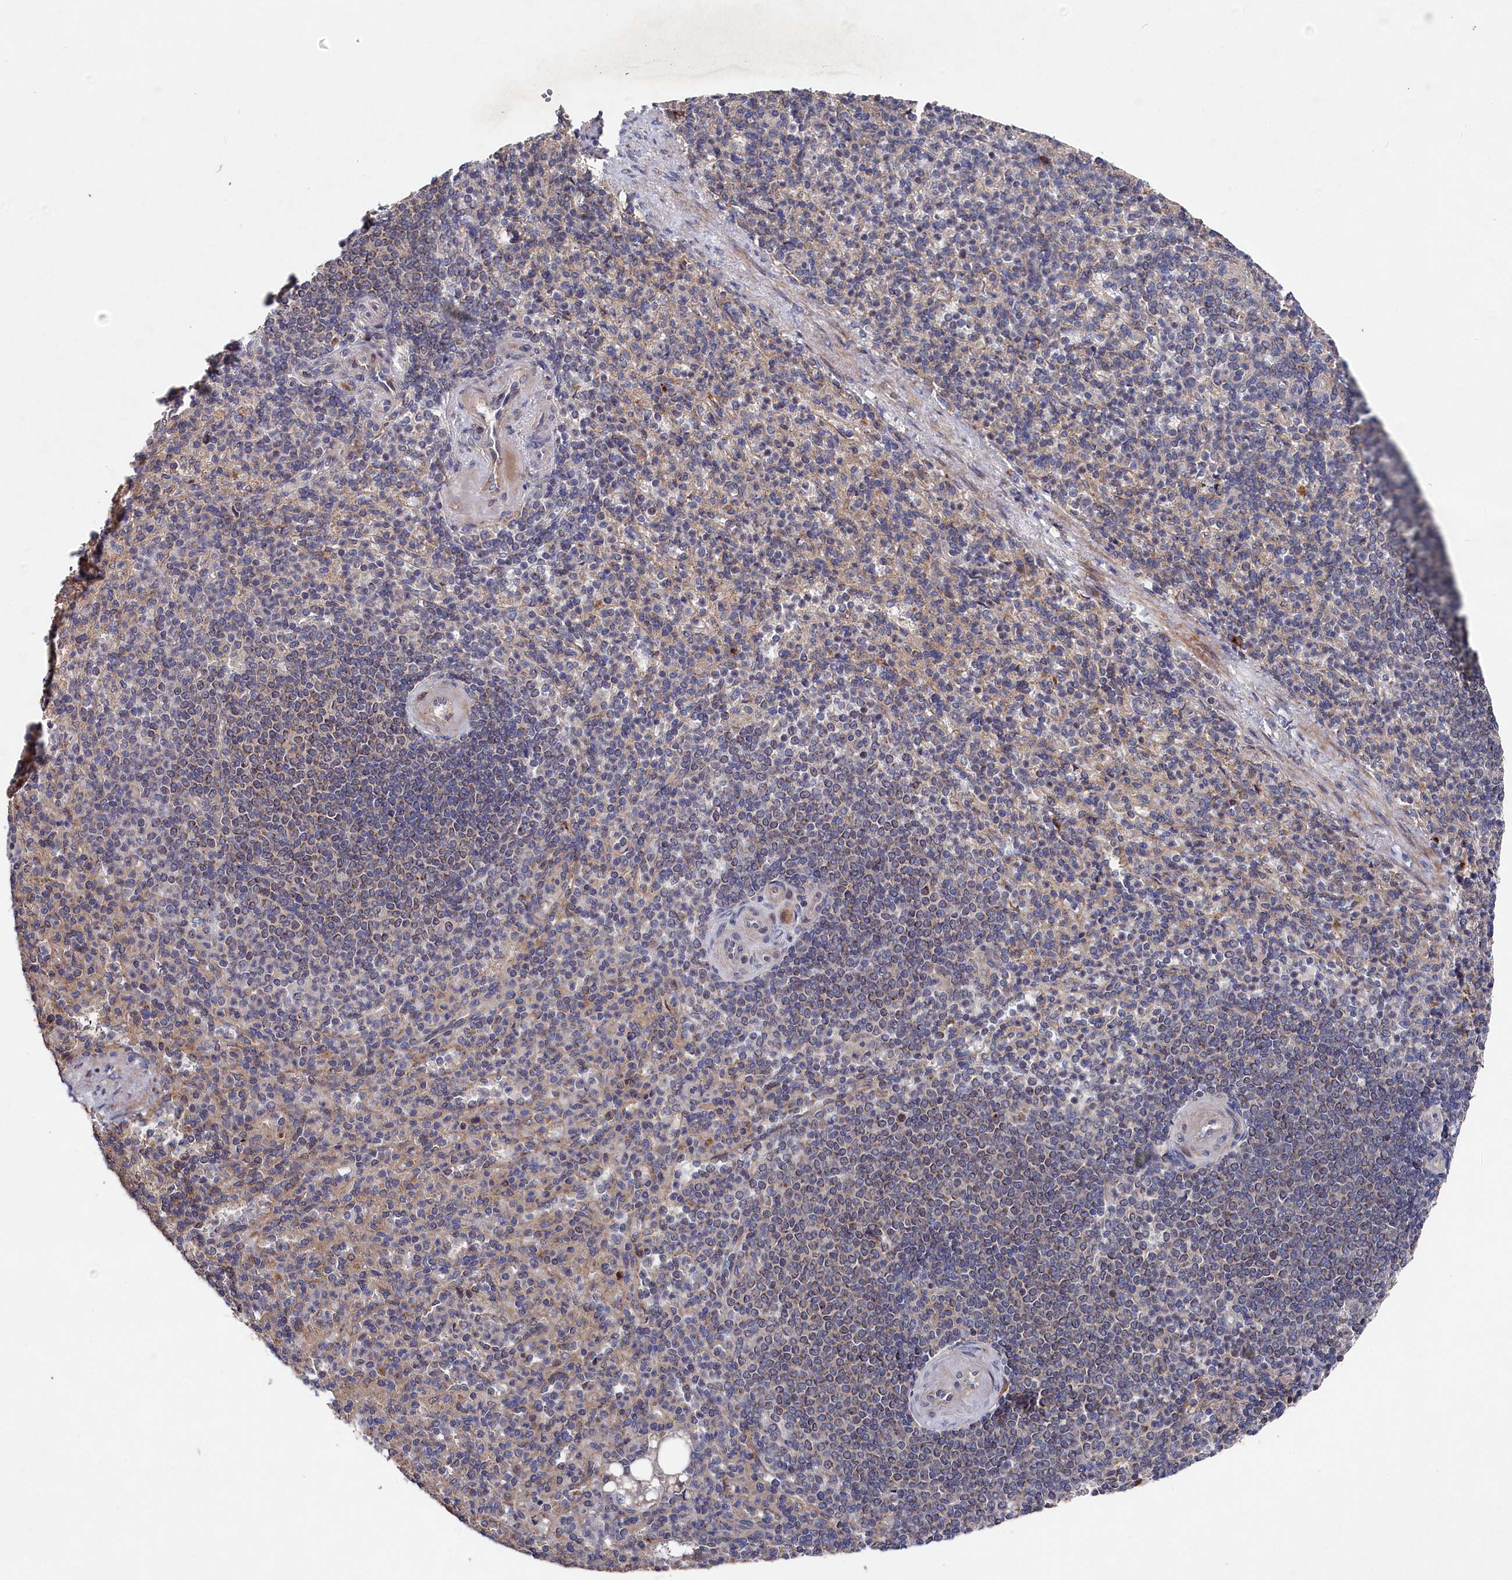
{"staining": {"intensity": "weak", "quantity": "<25%", "location": "cytoplasmic/membranous"}, "tissue": "spleen", "cell_type": "Cells in red pulp", "image_type": "normal", "snomed": [{"axis": "morphology", "description": "Normal tissue, NOS"}, {"axis": "topography", "description": "Spleen"}], "caption": "Histopathology image shows no protein positivity in cells in red pulp of unremarkable spleen.", "gene": "SUPV3L1", "patient": {"sex": "female", "age": 74}}